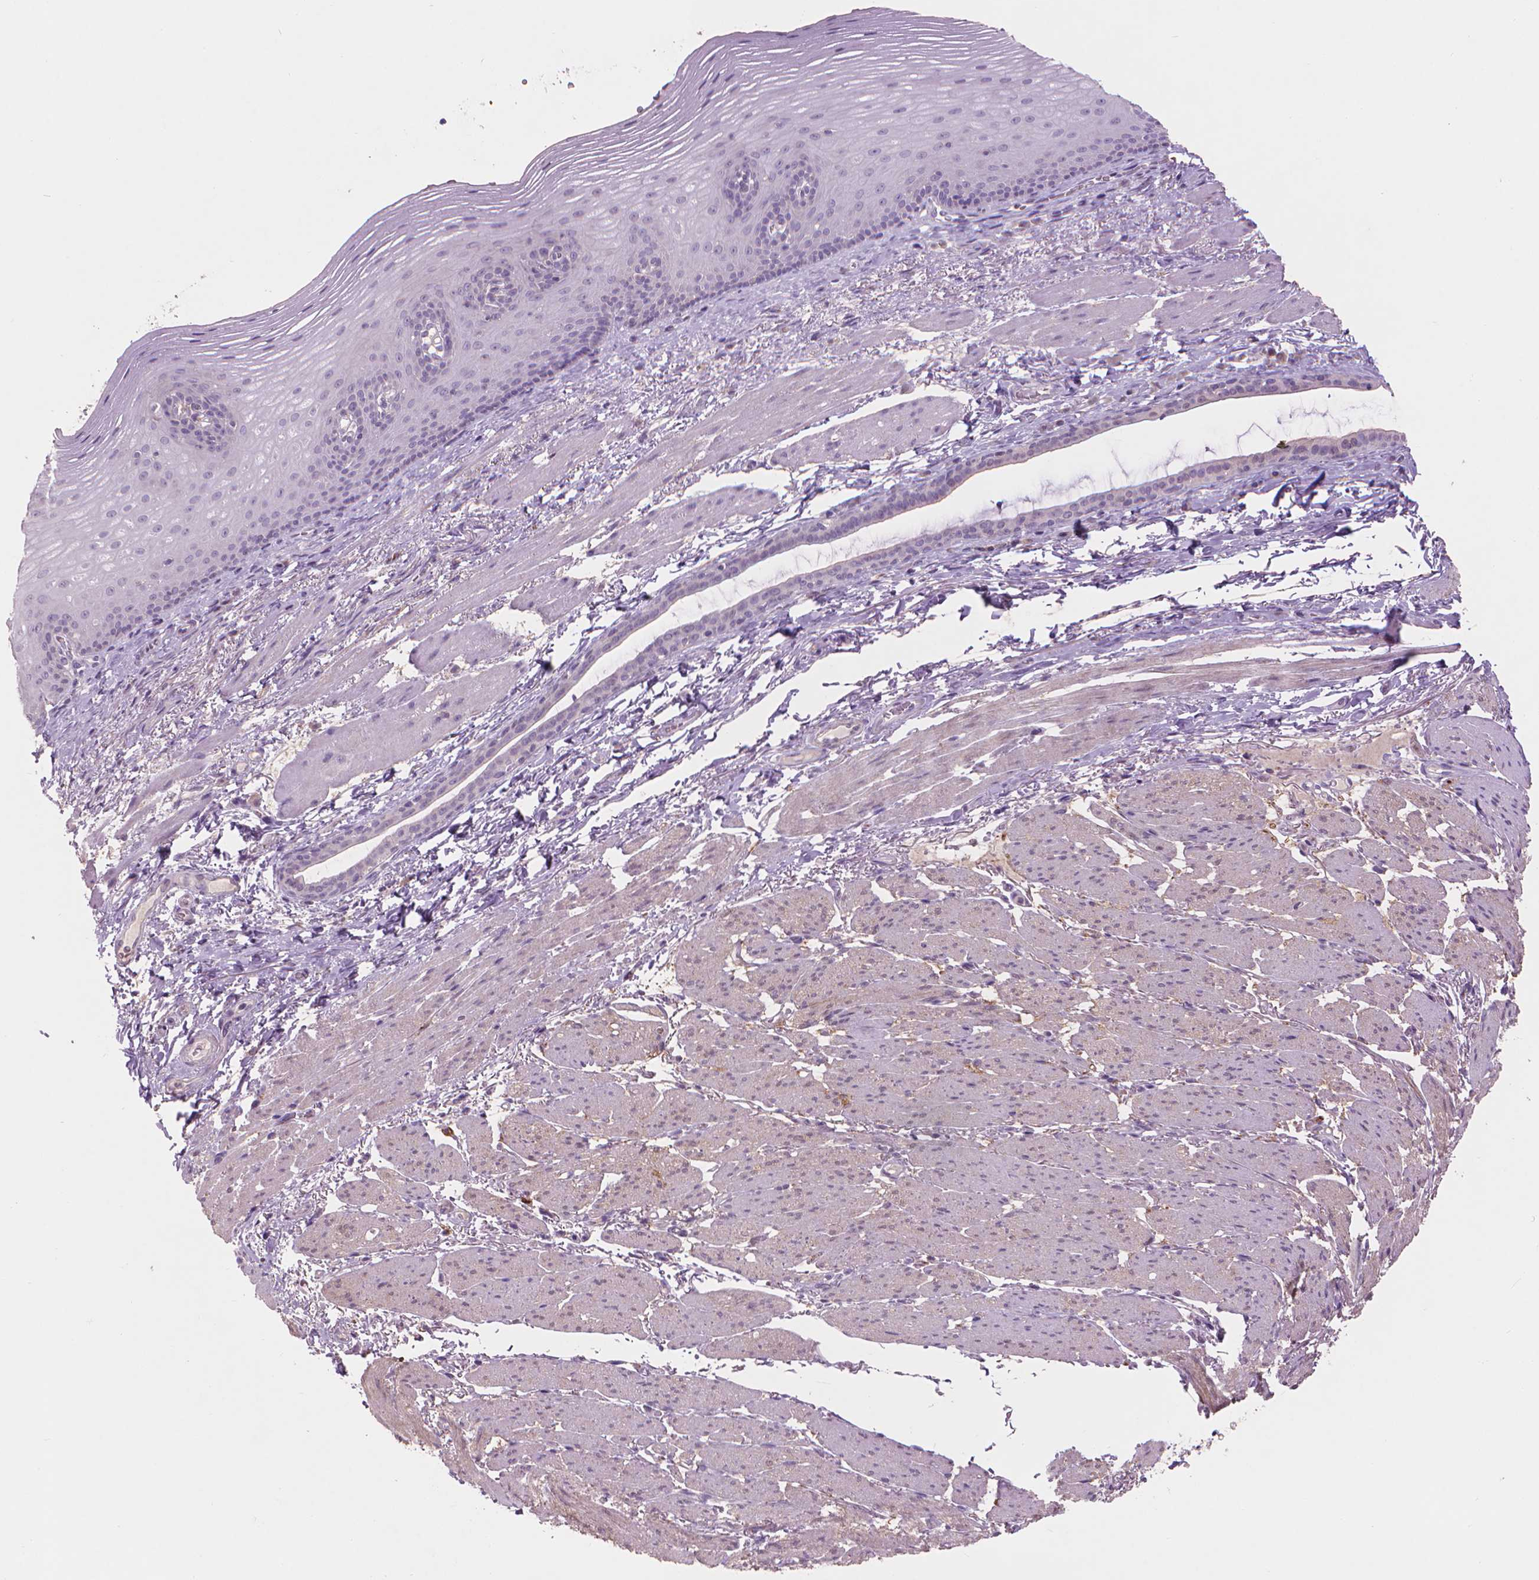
{"staining": {"intensity": "negative", "quantity": "none", "location": "none"}, "tissue": "esophagus", "cell_type": "Squamous epithelial cells", "image_type": "normal", "snomed": [{"axis": "morphology", "description": "Normal tissue, NOS"}, {"axis": "topography", "description": "Esophagus"}], "caption": "High magnification brightfield microscopy of normal esophagus stained with DAB (brown) and counterstained with hematoxylin (blue): squamous epithelial cells show no significant staining. (Brightfield microscopy of DAB immunohistochemistry (IHC) at high magnification).", "gene": "ENO2", "patient": {"sex": "male", "age": 76}}